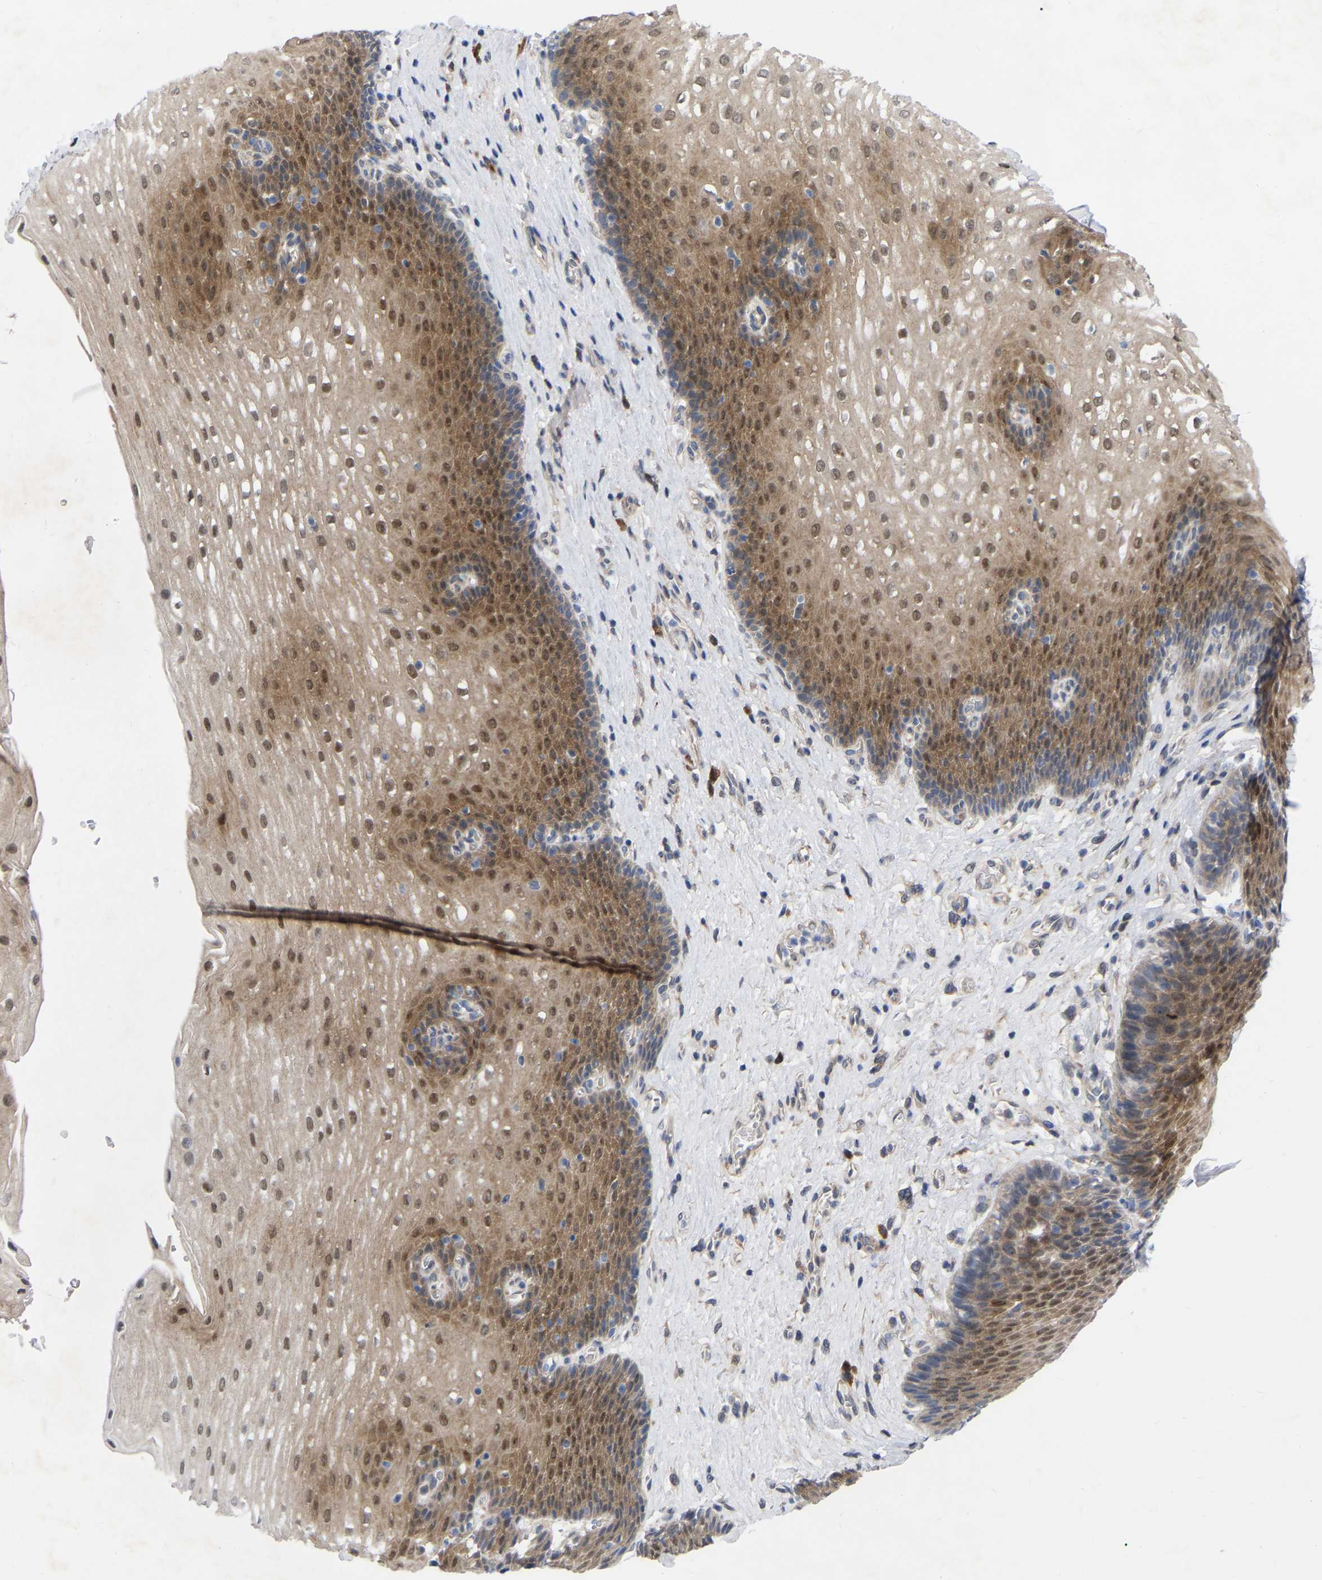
{"staining": {"intensity": "moderate", "quantity": ">75%", "location": "cytoplasmic/membranous"}, "tissue": "esophagus", "cell_type": "Squamous epithelial cells", "image_type": "normal", "snomed": [{"axis": "morphology", "description": "Normal tissue, NOS"}, {"axis": "topography", "description": "Esophagus"}], "caption": "Normal esophagus exhibits moderate cytoplasmic/membranous staining in approximately >75% of squamous epithelial cells.", "gene": "UBE4B", "patient": {"sex": "male", "age": 48}}